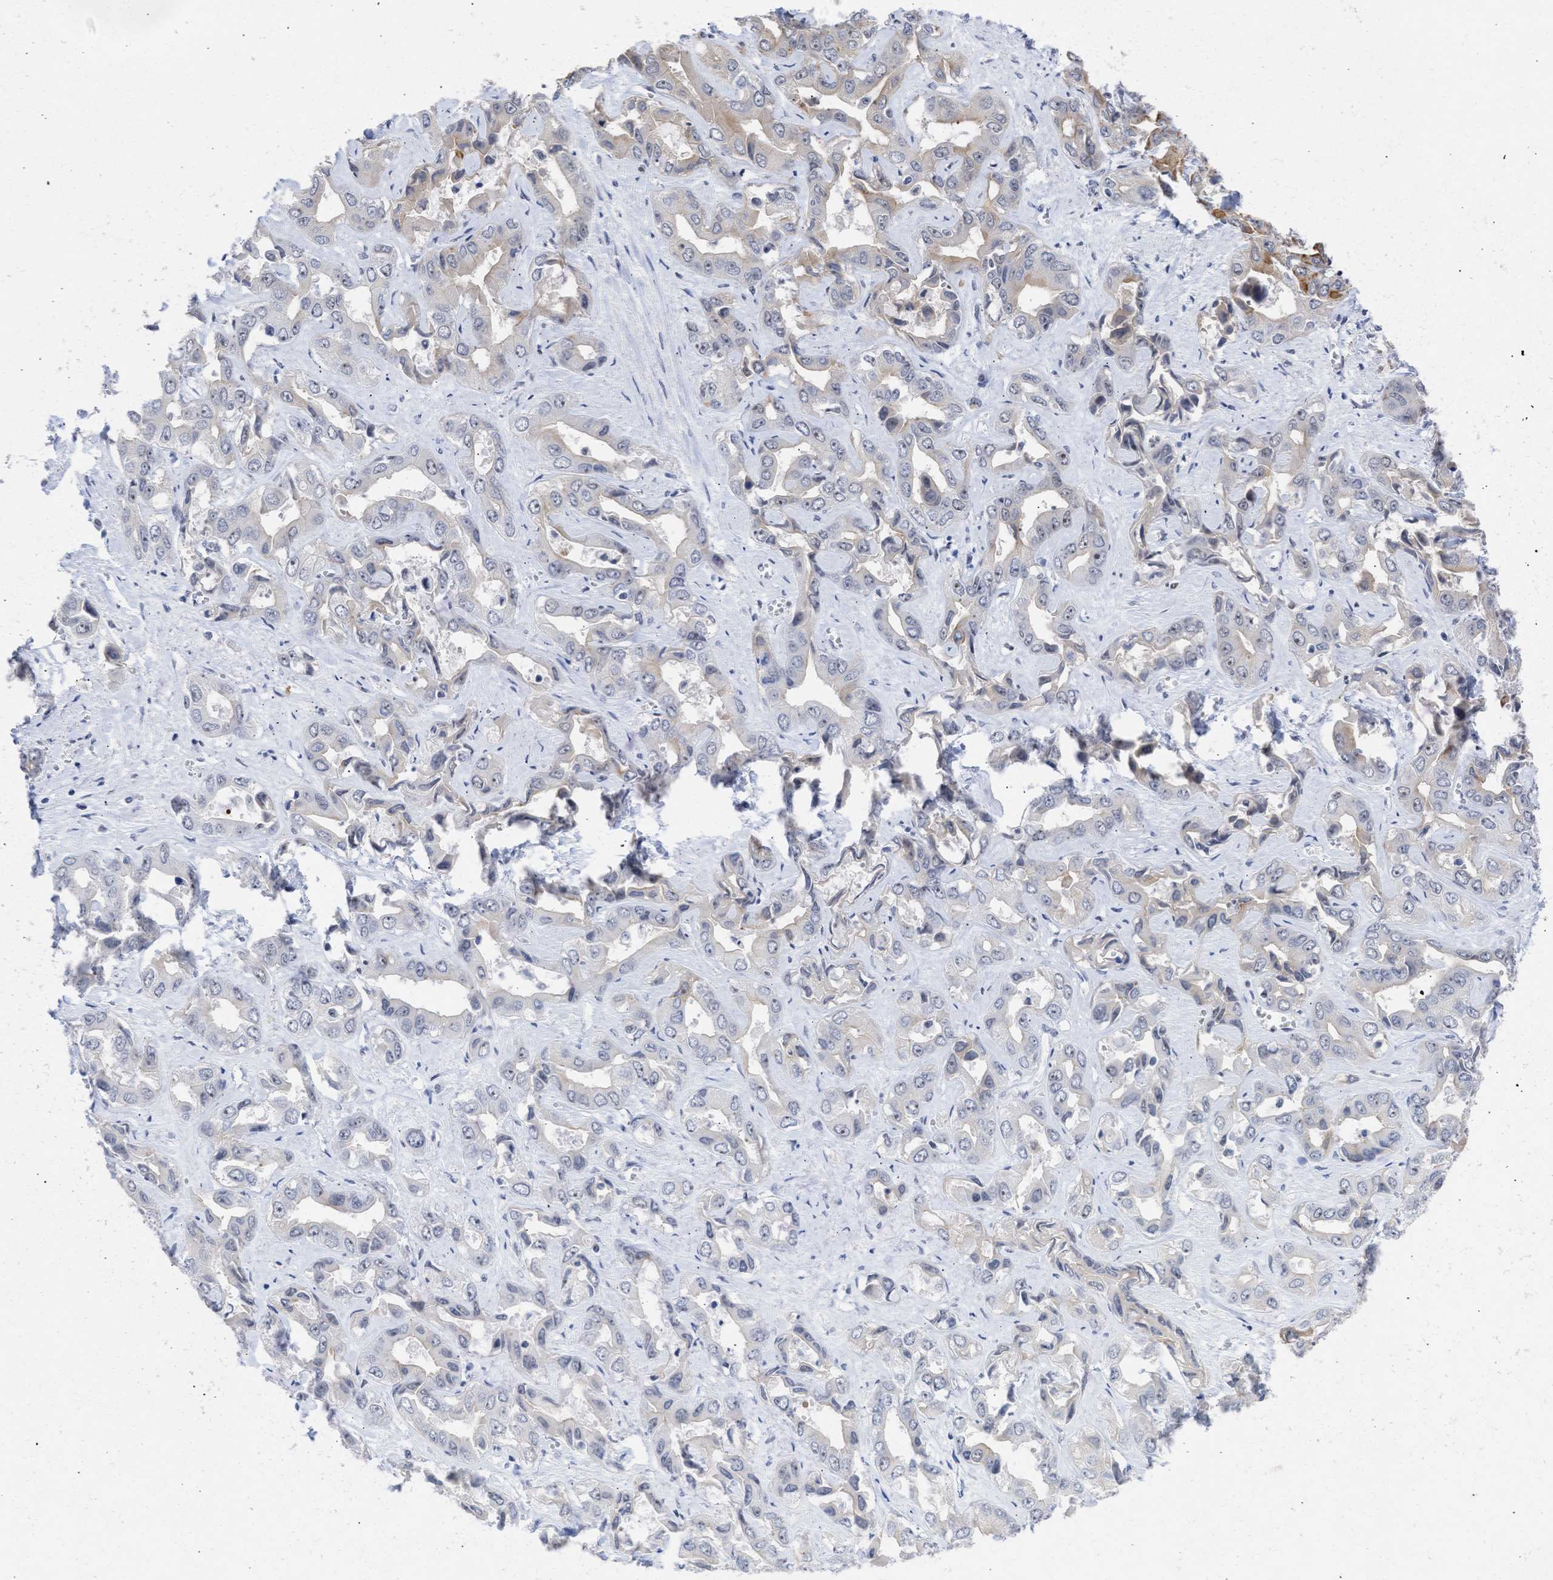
{"staining": {"intensity": "moderate", "quantity": "25%-75%", "location": "cytoplasmic/membranous"}, "tissue": "liver cancer", "cell_type": "Tumor cells", "image_type": "cancer", "snomed": [{"axis": "morphology", "description": "Cholangiocarcinoma"}, {"axis": "topography", "description": "Liver"}], "caption": "Human cholangiocarcinoma (liver) stained with a brown dye shows moderate cytoplasmic/membranous positive staining in about 25%-75% of tumor cells.", "gene": "DDX41", "patient": {"sex": "female", "age": 52}}